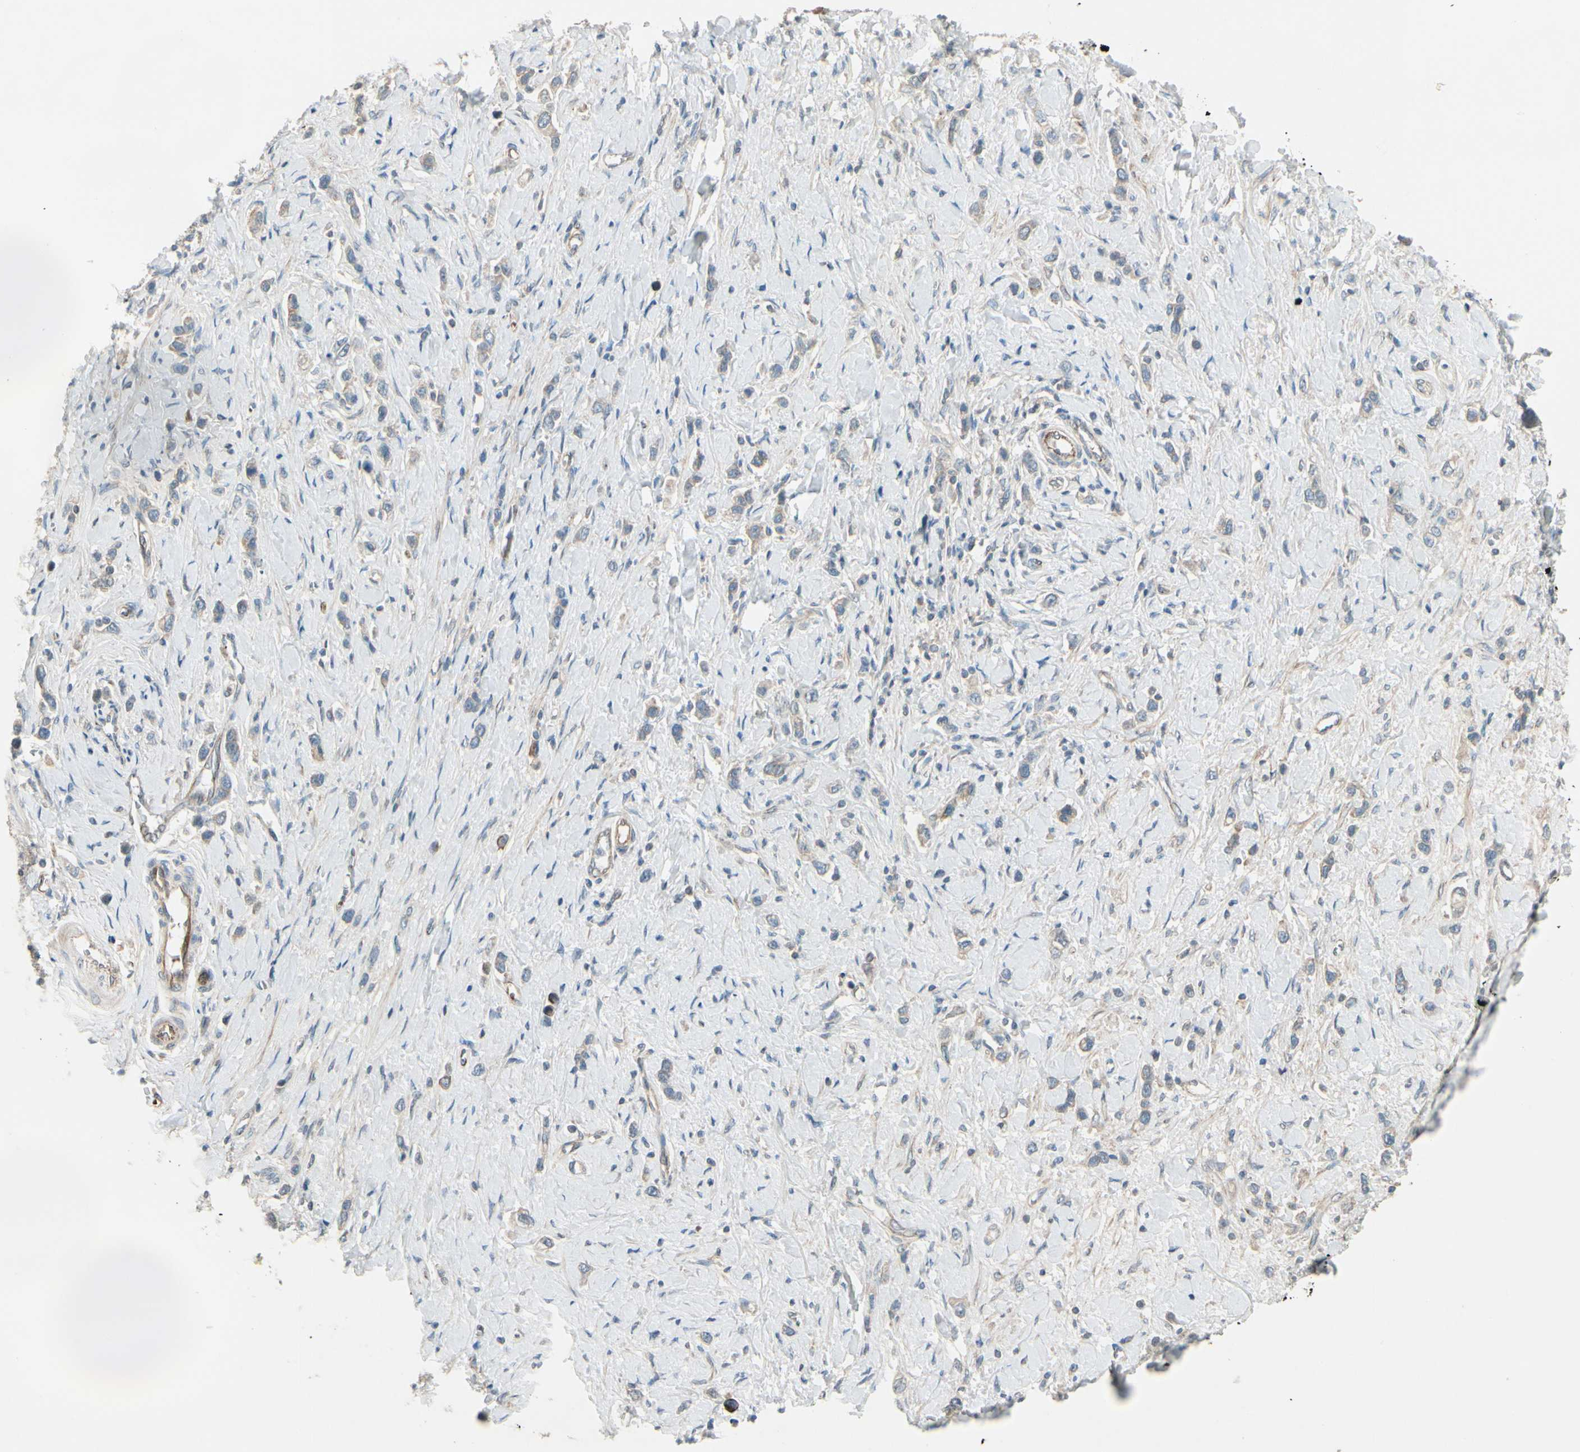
{"staining": {"intensity": "weak", "quantity": ">75%", "location": "cytoplasmic/membranous"}, "tissue": "stomach cancer", "cell_type": "Tumor cells", "image_type": "cancer", "snomed": [{"axis": "morphology", "description": "Normal tissue, NOS"}, {"axis": "morphology", "description": "Adenocarcinoma, NOS"}, {"axis": "topography", "description": "Stomach, upper"}, {"axis": "topography", "description": "Stomach"}], "caption": "This micrograph exhibits immunohistochemistry staining of human stomach cancer, with low weak cytoplasmic/membranous positivity in about >75% of tumor cells.", "gene": "PPP3CB", "patient": {"sex": "female", "age": 65}}